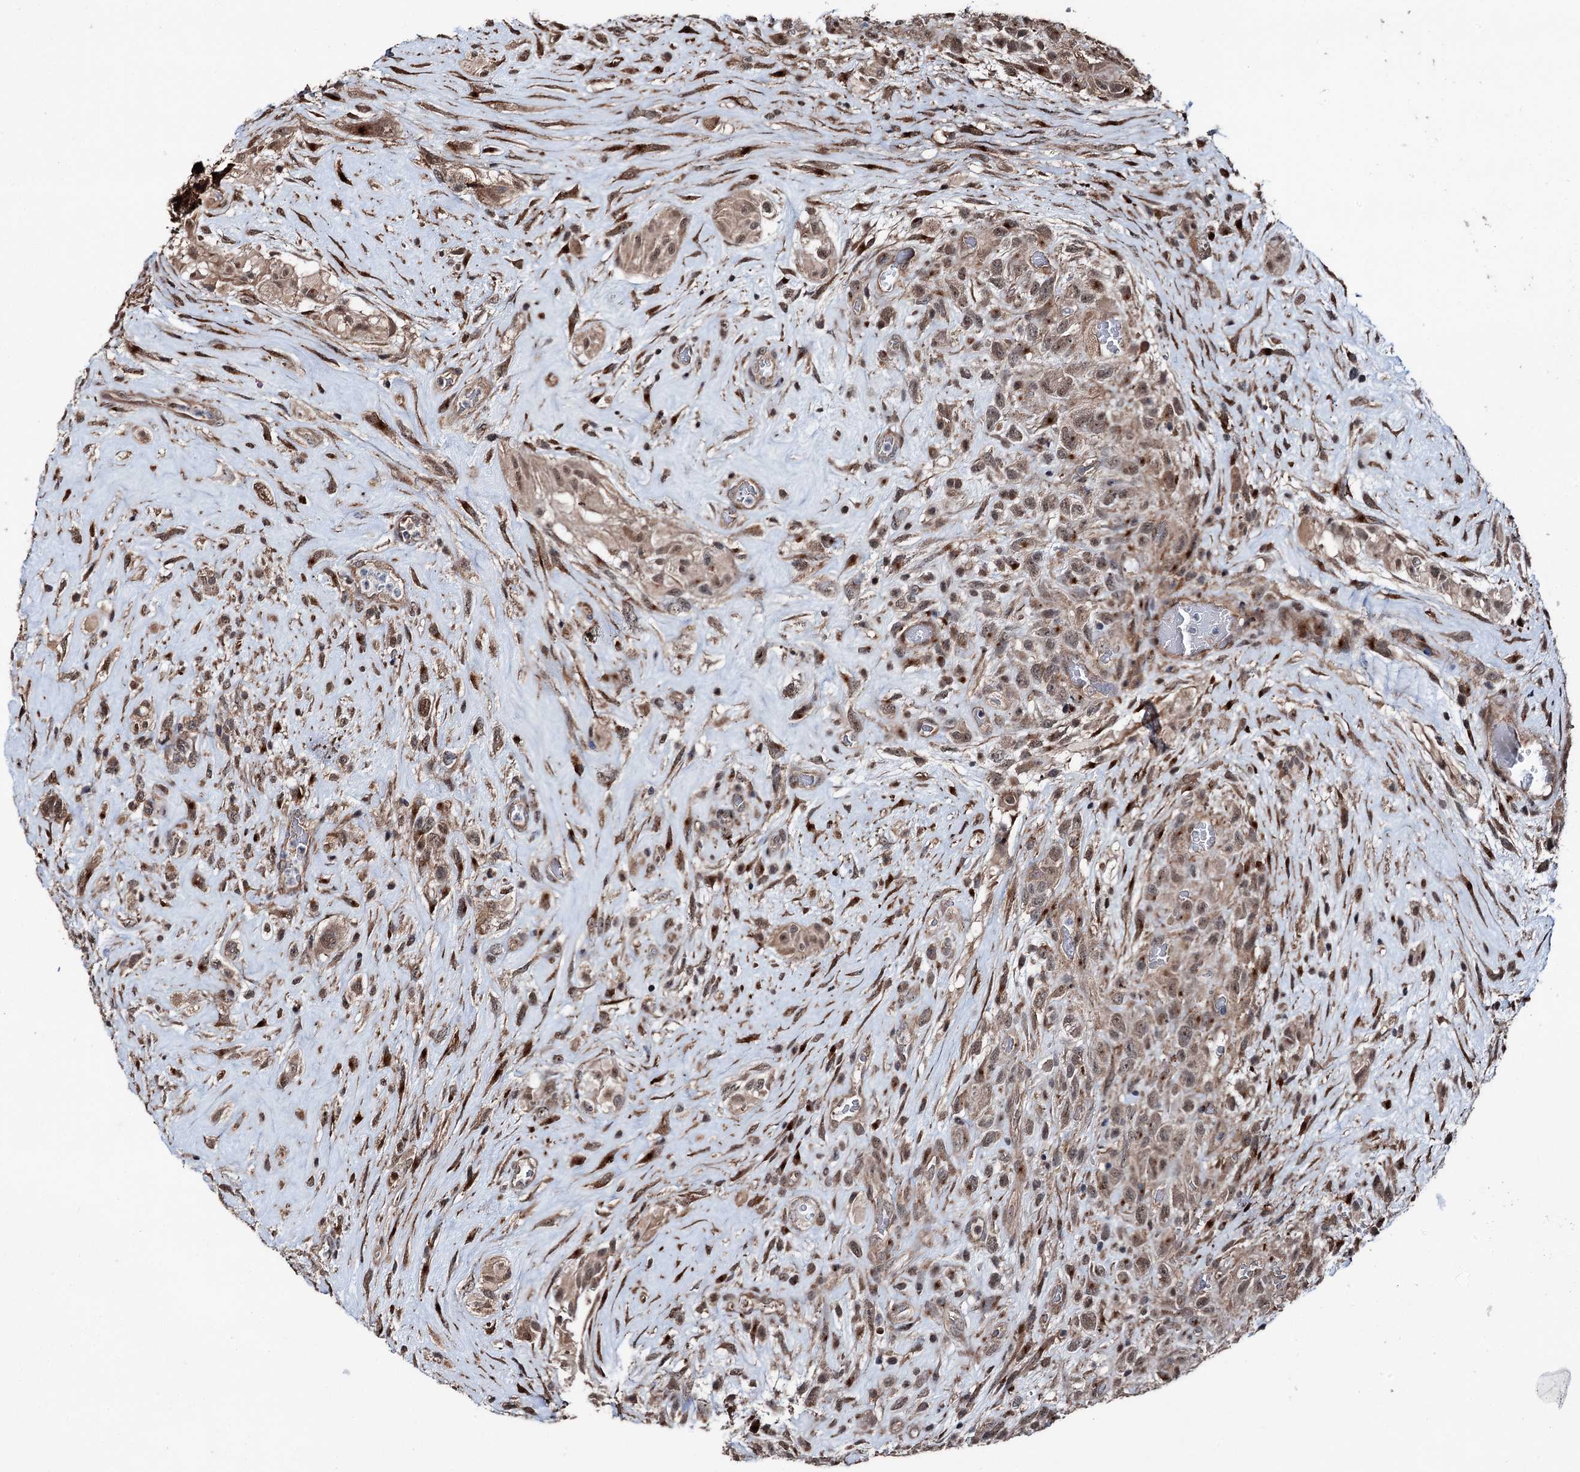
{"staining": {"intensity": "weak", "quantity": ">75%", "location": "cytoplasmic/membranous,nuclear"}, "tissue": "glioma", "cell_type": "Tumor cells", "image_type": "cancer", "snomed": [{"axis": "morphology", "description": "Glioma, malignant, High grade"}, {"axis": "topography", "description": "Brain"}], "caption": "Malignant glioma (high-grade) stained with DAB IHC demonstrates low levels of weak cytoplasmic/membranous and nuclear staining in approximately >75% of tumor cells.", "gene": "PSMD13", "patient": {"sex": "male", "age": 61}}